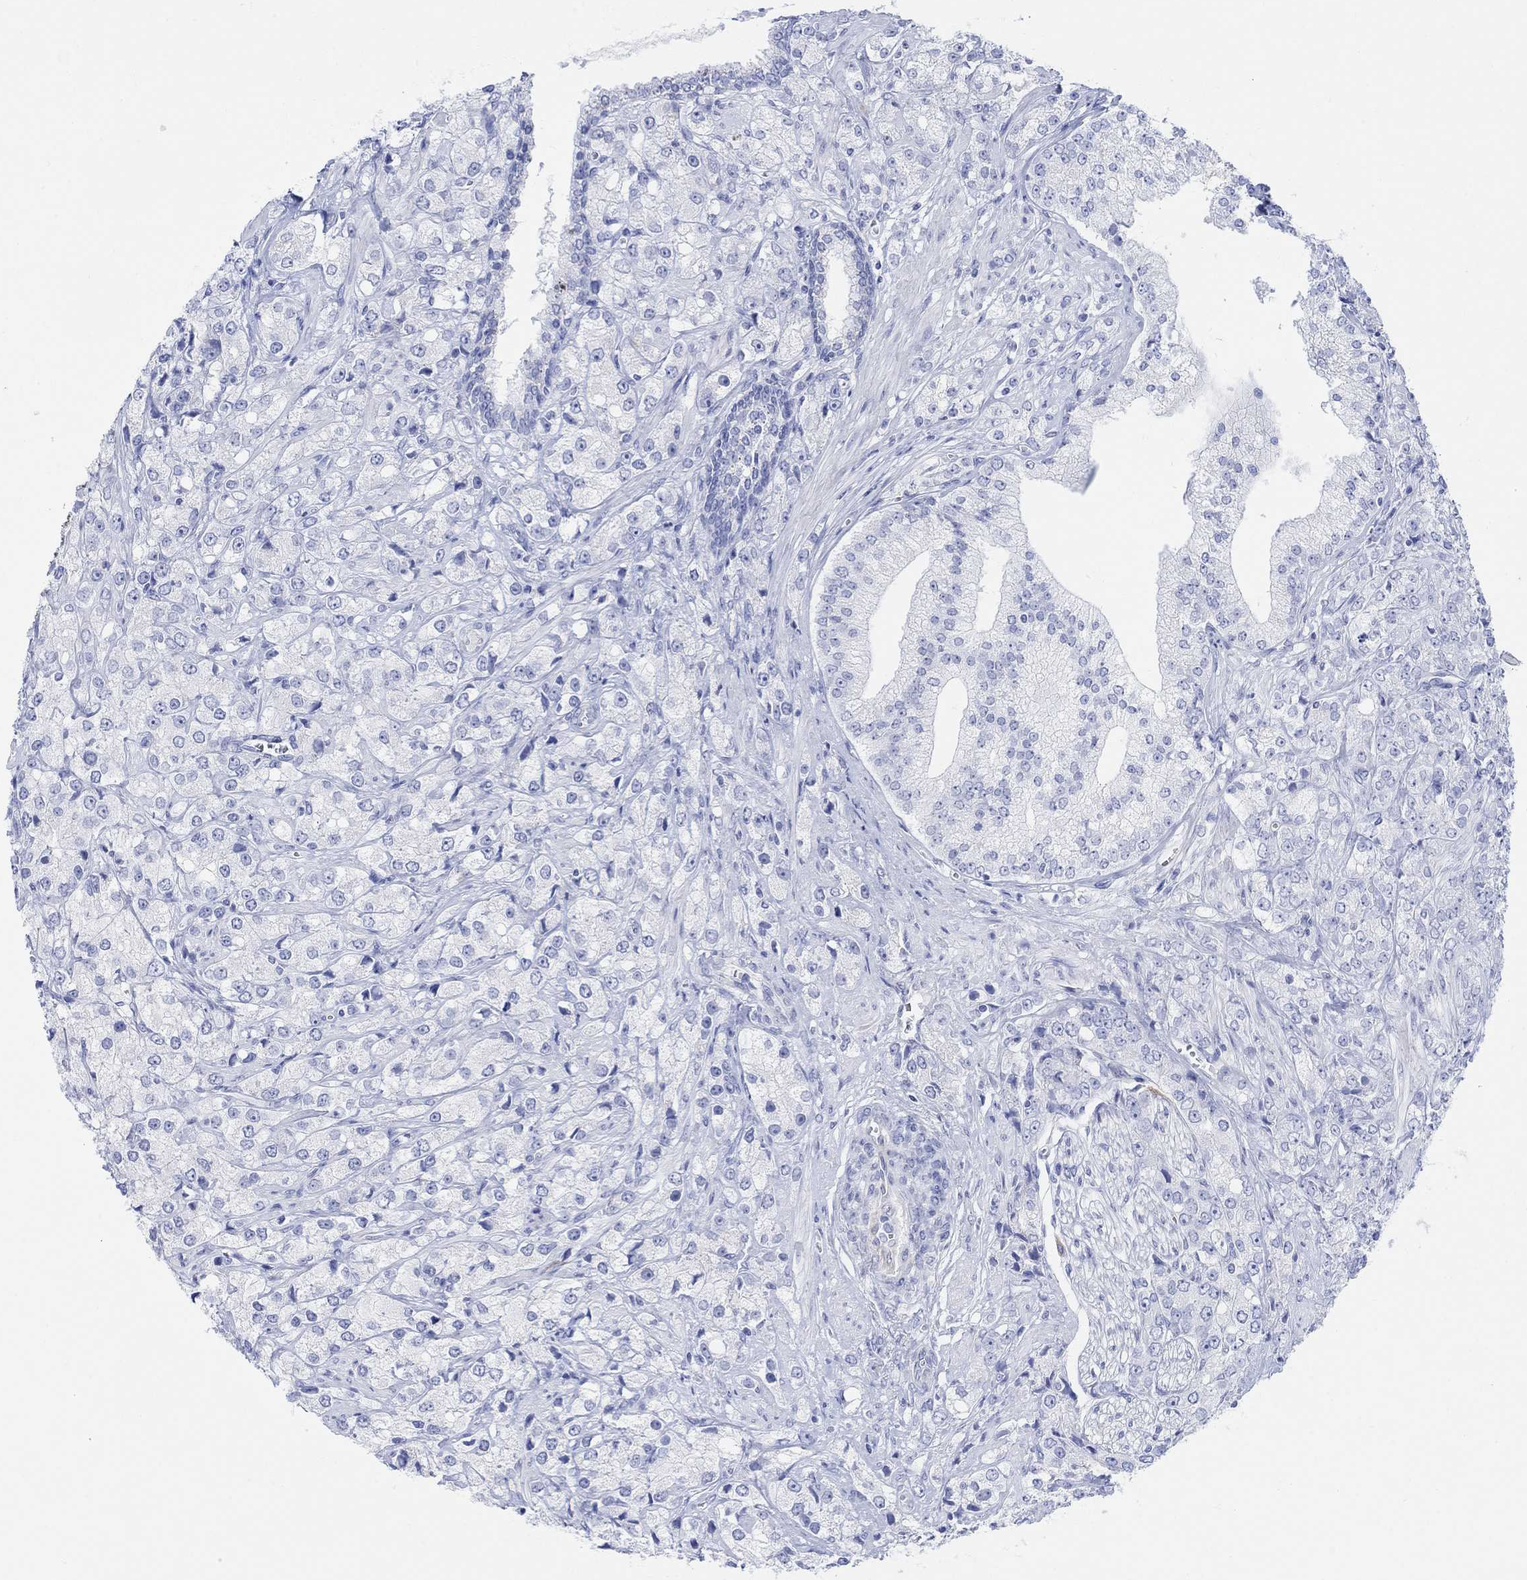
{"staining": {"intensity": "negative", "quantity": "none", "location": "none"}, "tissue": "prostate cancer", "cell_type": "Tumor cells", "image_type": "cancer", "snomed": [{"axis": "morphology", "description": "Adenocarcinoma, NOS"}, {"axis": "topography", "description": "Prostate and seminal vesicle, NOS"}, {"axis": "topography", "description": "Prostate"}], "caption": "Tumor cells show no significant positivity in prostate cancer. Nuclei are stained in blue.", "gene": "GNG13", "patient": {"sex": "male", "age": 68}}